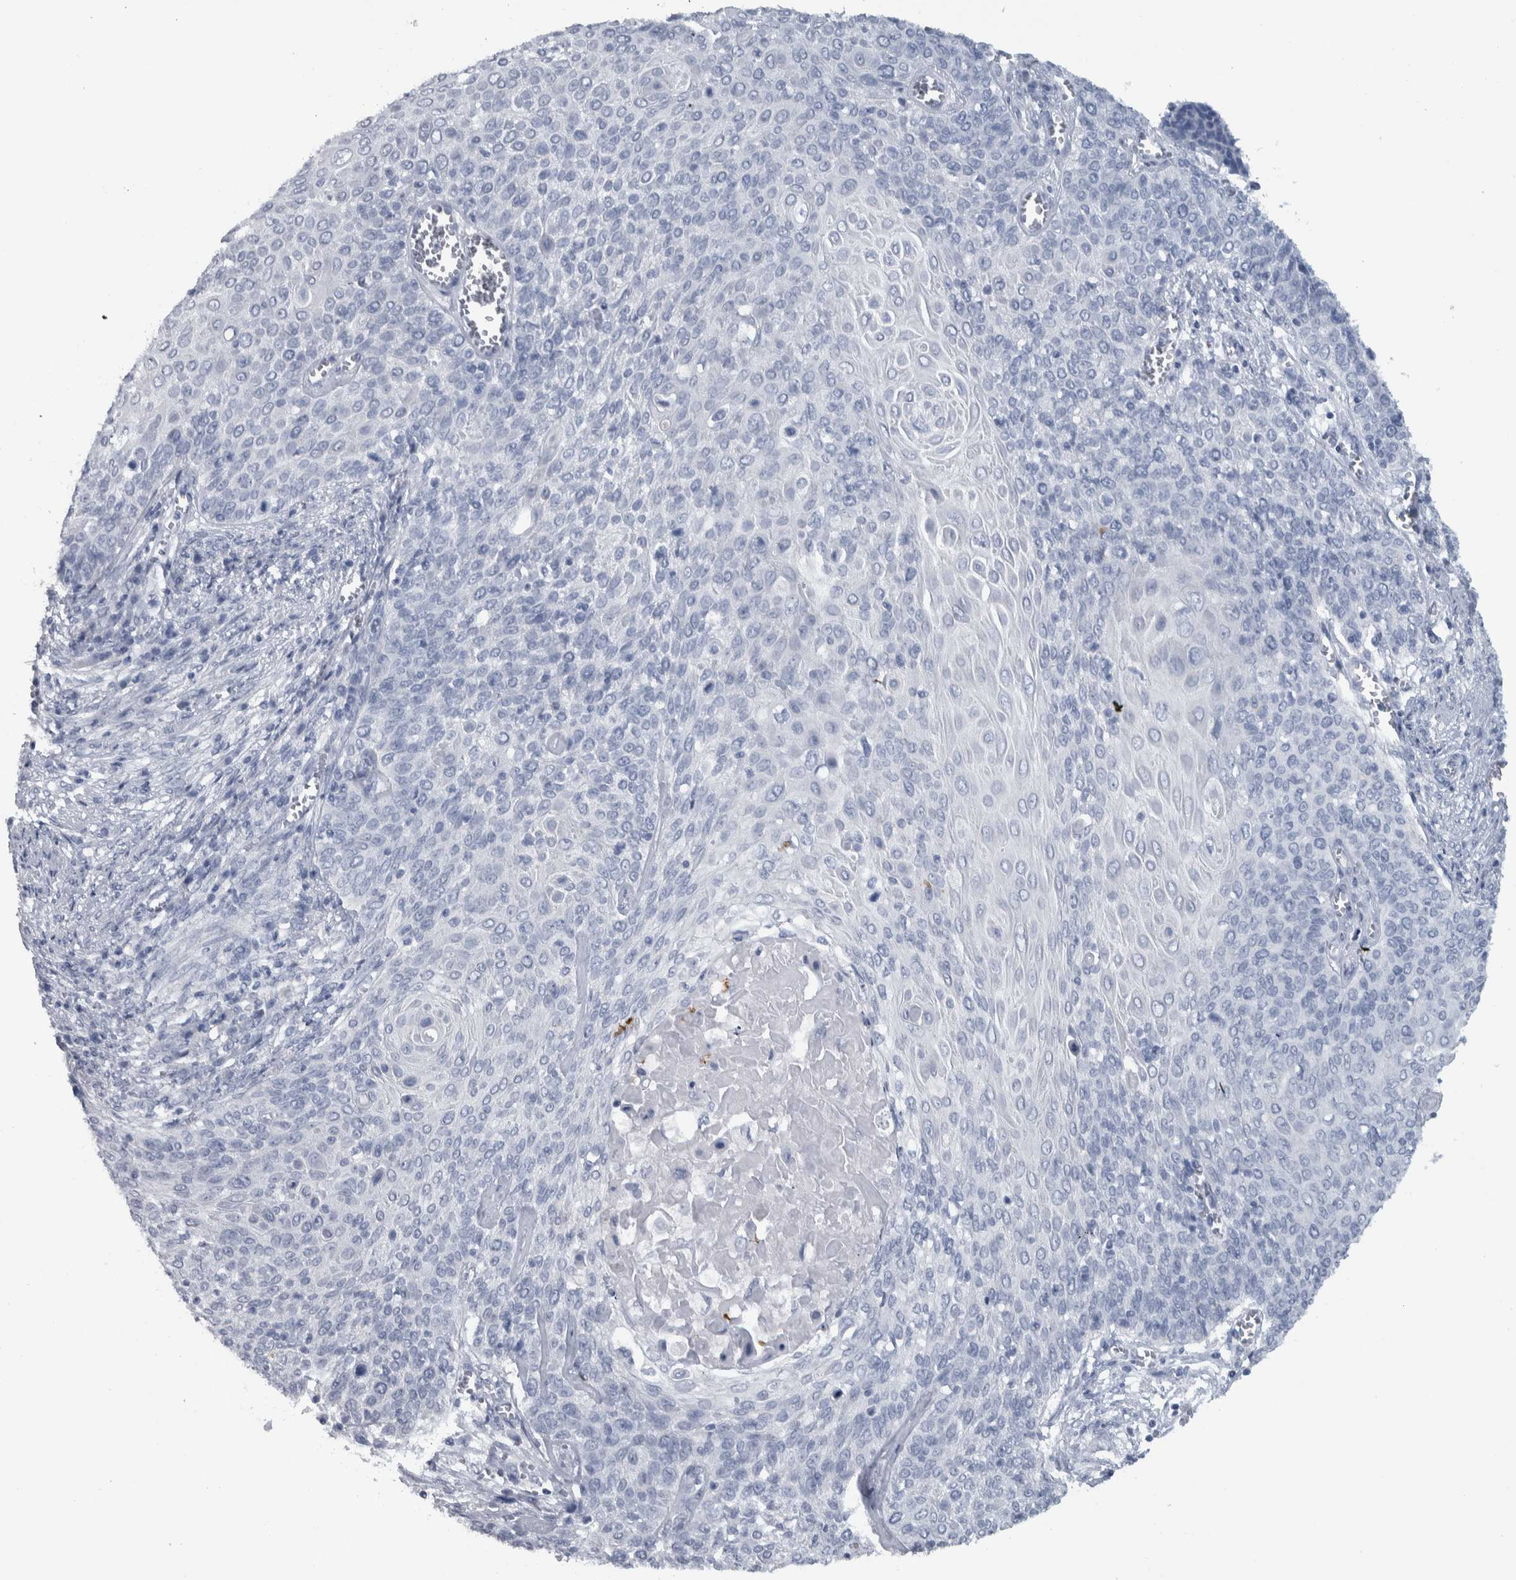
{"staining": {"intensity": "negative", "quantity": "none", "location": "none"}, "tissue": "cervical cancer", "cell_type": "Tumor cells", "image_type": "cancer", "snomed": [{"axis": "morphology", "description": "Squamous cell carcinoma, NOS"}, {"axis": "topography", "description": "Cervix"}], "caption": "High power microscopy histopathology image of an IHC micrograph of cervical cancer, revealing no significant staining in tumor cells.", "gene": "CDH17", "patient": {"sex": "female", "age": 39}}